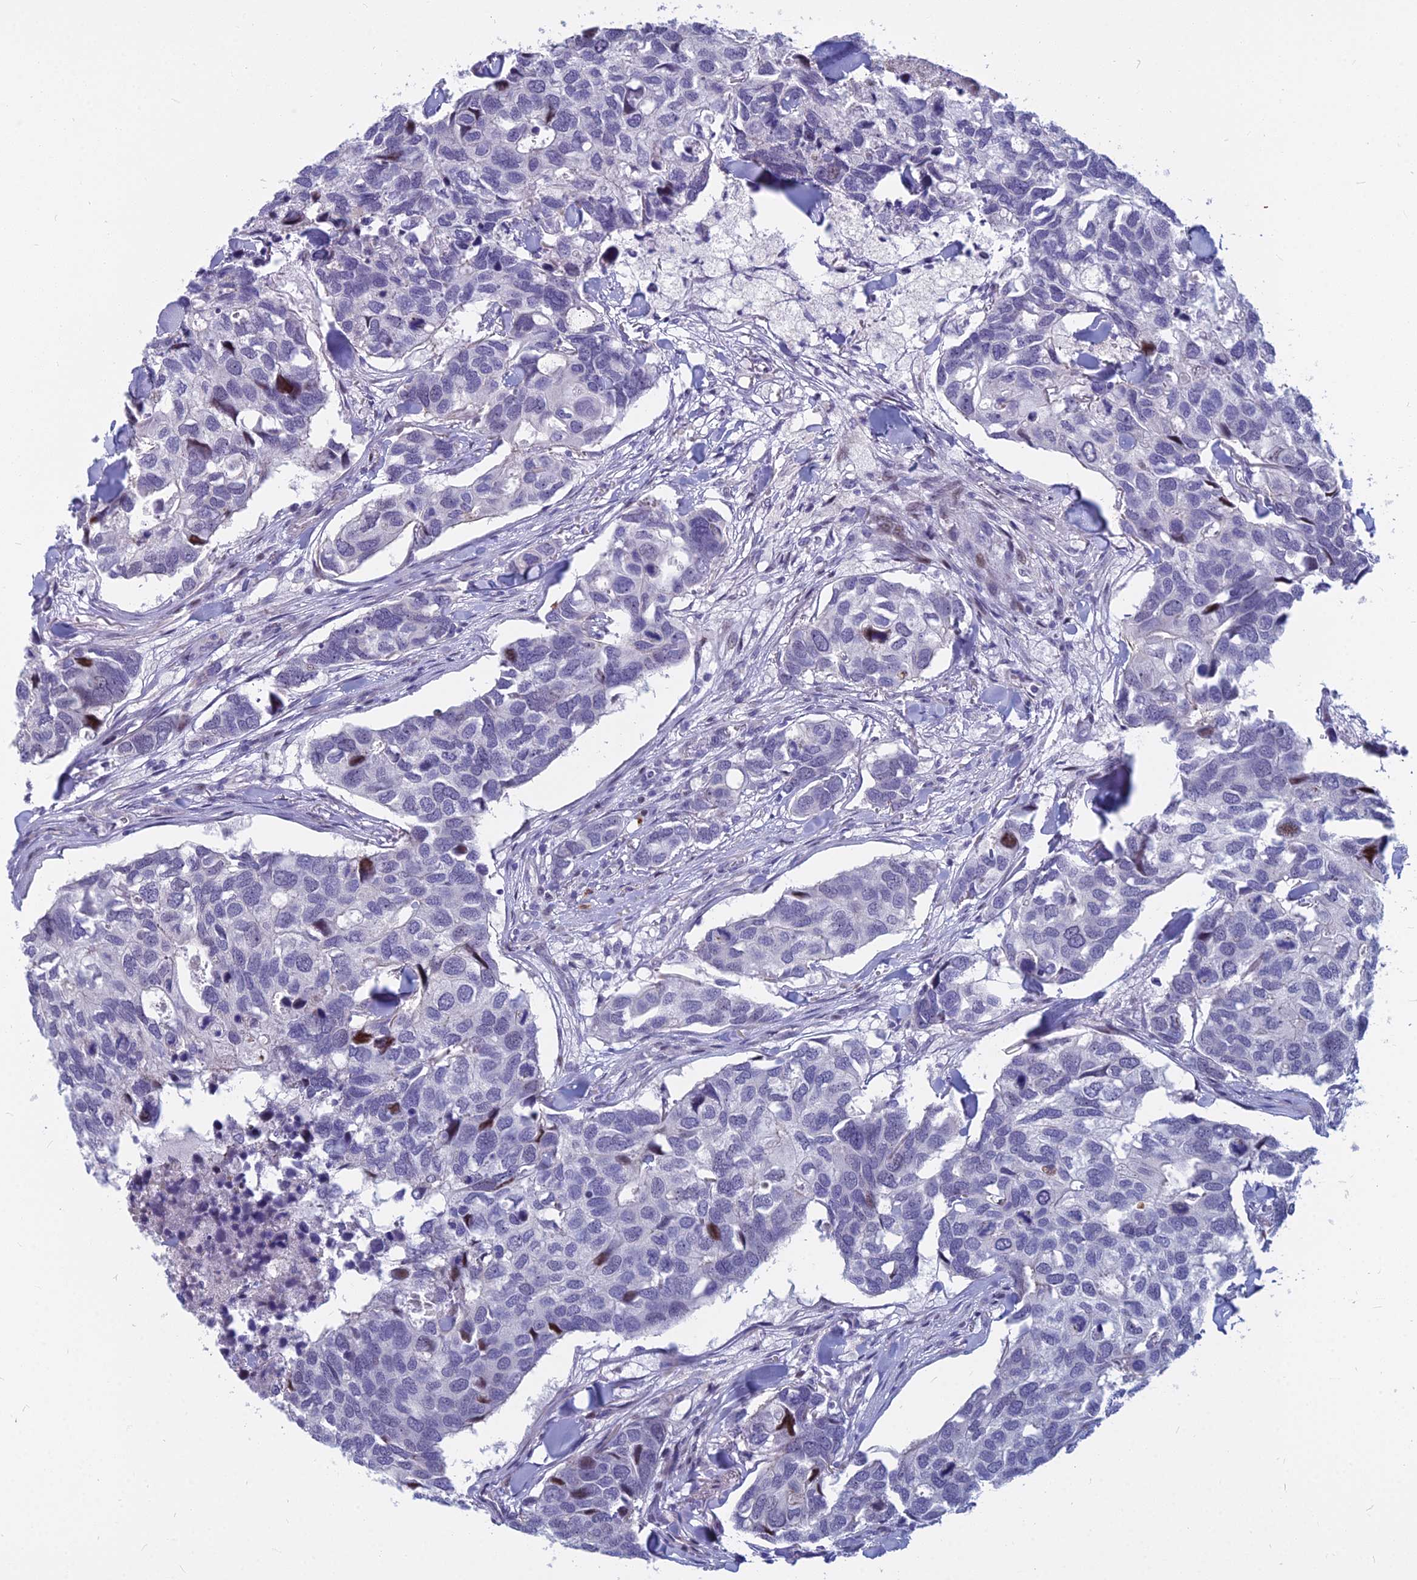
{"staining": {"intensity": "moderate", "quantity": "<25%", "location": "nuclear"}, "tissue": "breast cancer", "cell_type": "Tumor cells", "image_type": "cancer", "snomed": [{"axis": "morphology", "description": "Duct carcinoma"}, {"axis": "topography", "description": "Breast"}], "caption": "The image shows immunohistochemical staining of breast cancer (infiltrating ductal carcinoma). There is moderate nuclear staining is seen in approximately <25% of tumor cells. Ihc stains the protein of interest in brown and the nuclei are stained blue.", "gene": "MYBPC2", "patient": {"sex": "female", "age": 83}}